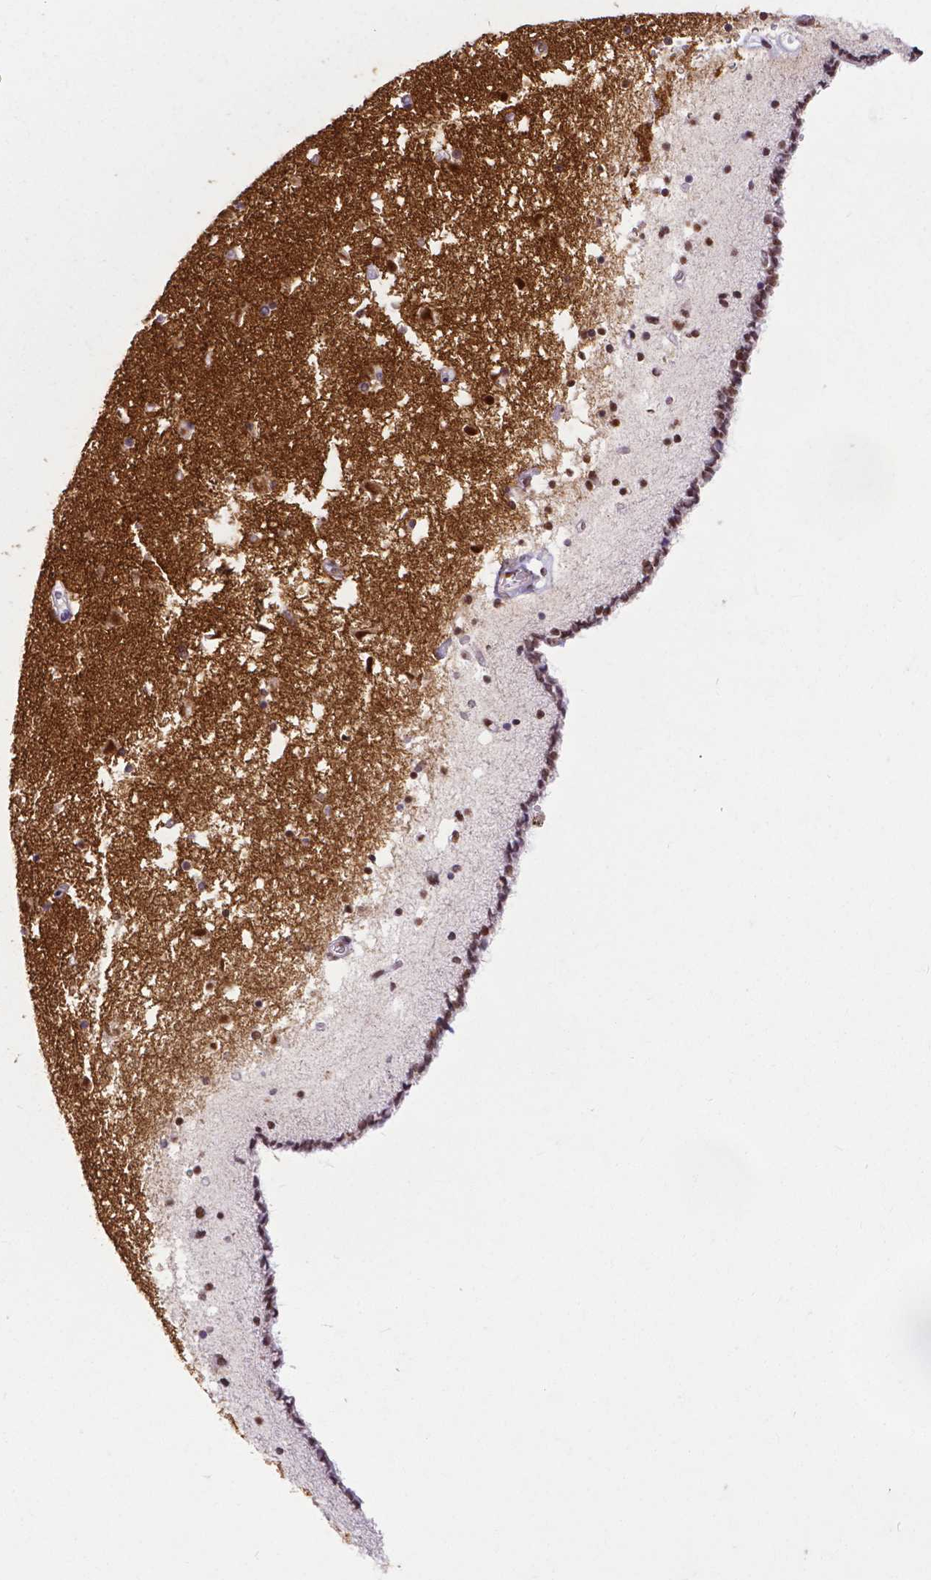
{"staining": {"intensity": "negative", "quantity": "none", "location": "none"}, "tissue": "caudate", "cell_type": "Glial cells", "image_type": "normal", "snomed": [{"axis": "morphology", "description": "Normal tissue, NOS"}, {"axis": "topography", "description": "Lateral ventricle wall"}], "caption": "Glial cells are negative for brown protein staining in normal caudate. Brightfield microscopy of IHC stained with DAB (3,3'-diaminobenzidine) (brown) and hematoxylin (blue), captured at high magnification.", "gene": "ATRX", "patient": {"sex": "female", "age": 42}}